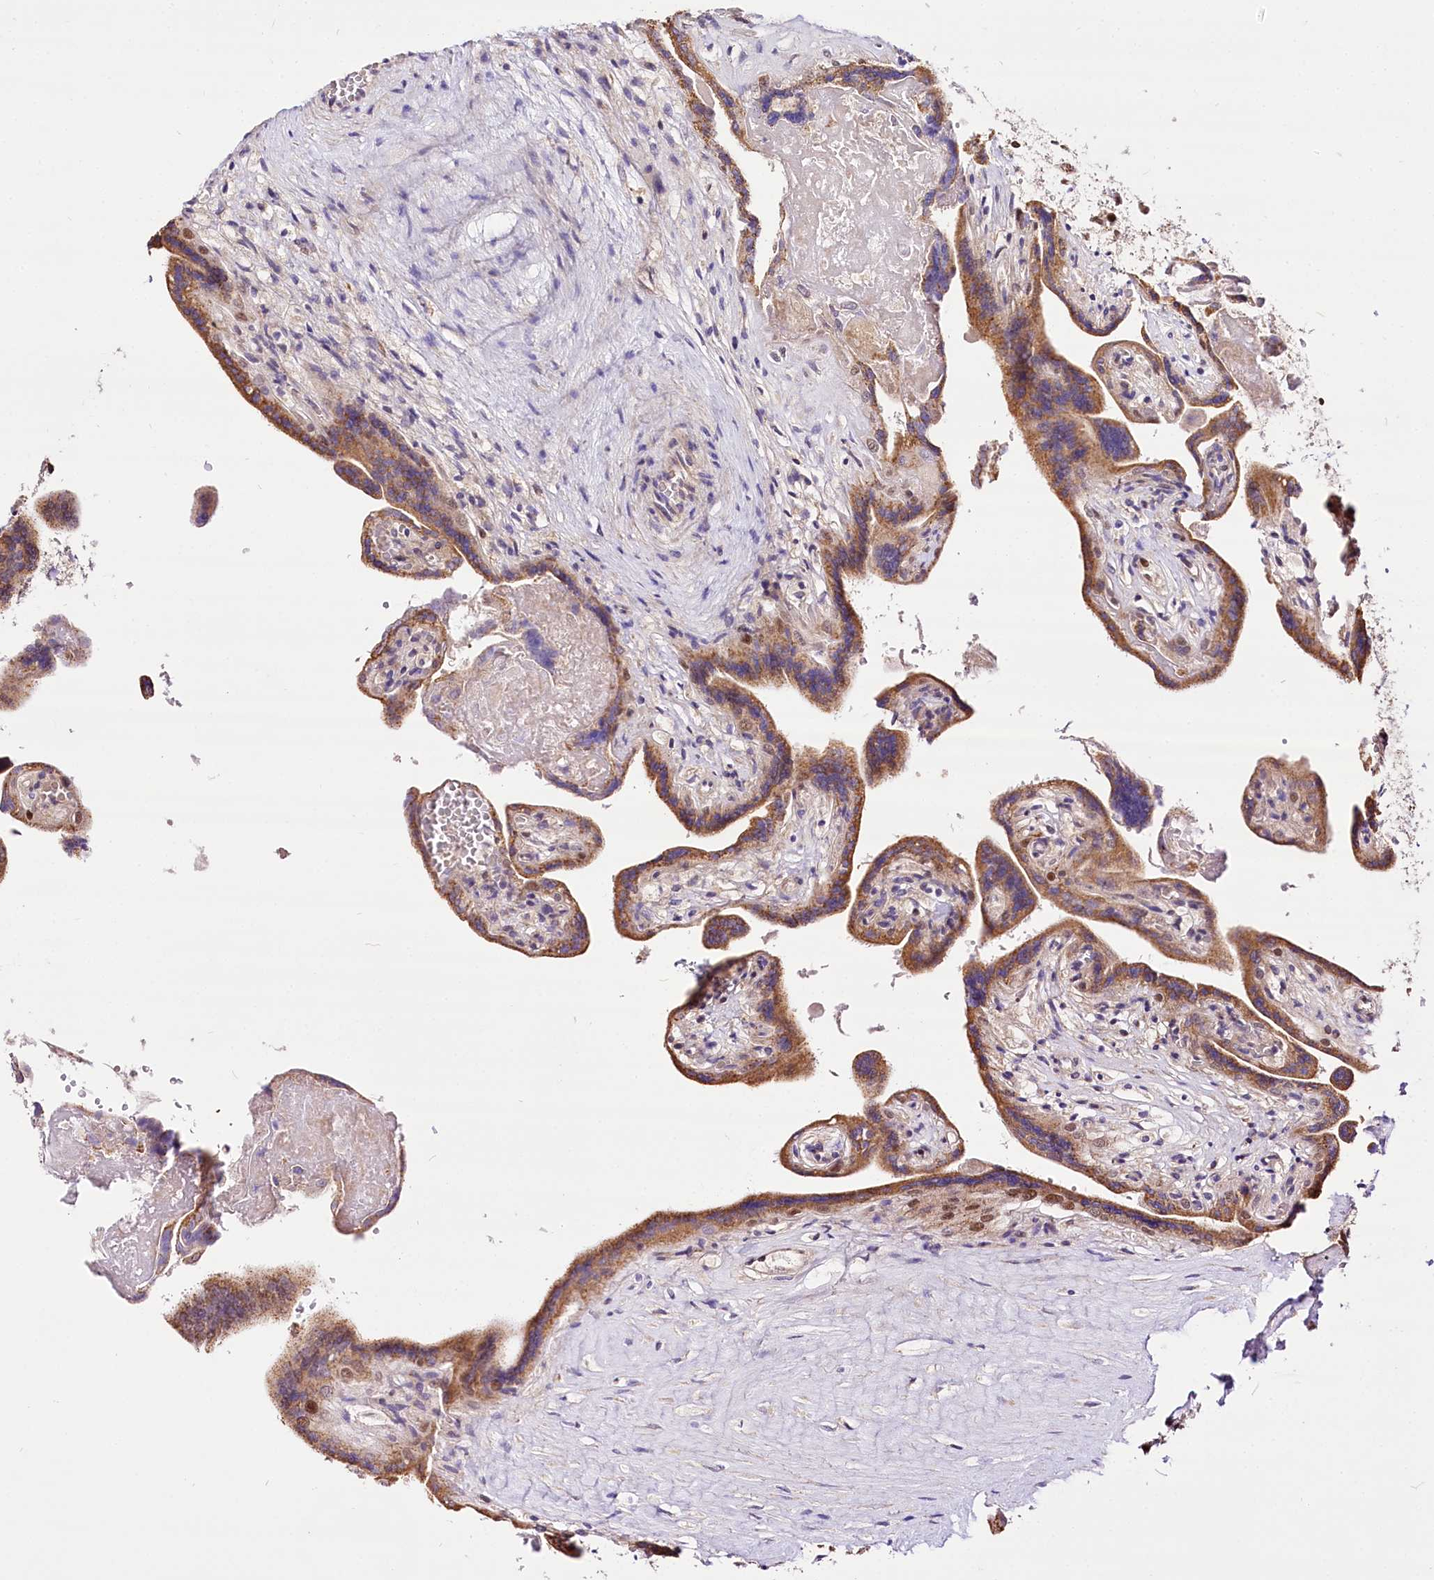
{"staining": {"intensity": "moderate", "quantity": ">75%", "location": "cytoplasmic/membranous,nuclear"}, "tissue": "placenta", "cell_type": "Trophoblastic cells", "image_type": "normal", "snomed": [{"axis": "morphology", "description": "Normal tissue, NOS"}, {"axis": "topography", "description": "Placenta"}], "caption": "Moderate cytoplasmic/membranous,nuclear positivity is identified in about >75% of trophoblastic cells in unremarkable placenta. (DAB IHC with brightfield microscopy, high magnification).", "gene": "POLA2", "patient": {"sex": "female", "age": 37}}